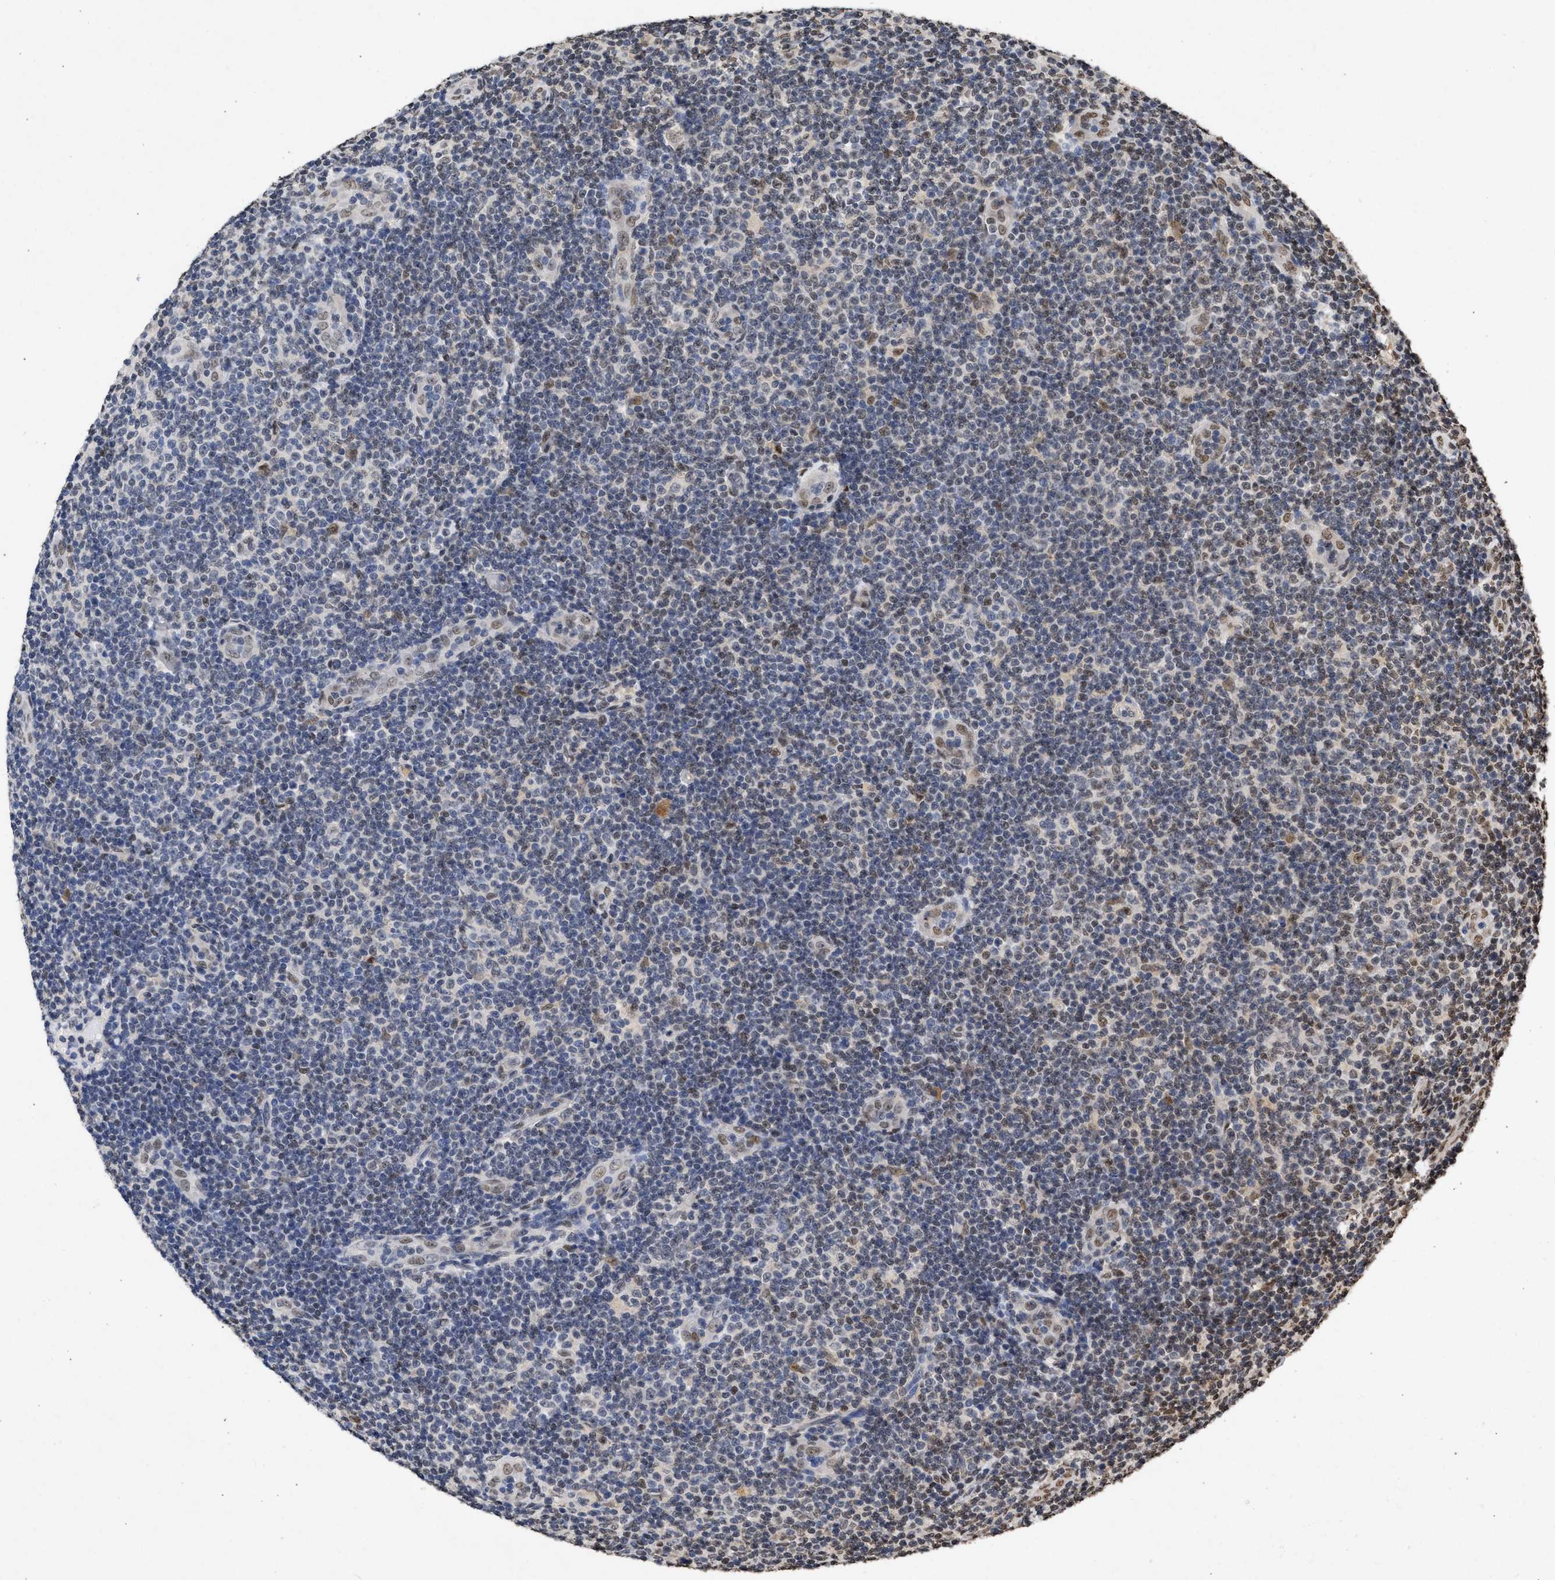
{"staining": {"intensity": "negative", "quantity": "none", "location": "none"}, "tissue": "lymphoma", "cell_type": "Tumor cells", "image_type": "cancer", "snomed": [{"axis": "morphology", "description": "Malignant lymphoma, non-Hodgkin's type, Low grade"}, {"axis": "topography", "description": "Lymph node"}], "caption": "The image exhibits no staining of tumor cells in lymphoma. Nuclei are stained in blue.", "gene": "NUP35", "patient": {"sex": "male", "age": 83}}